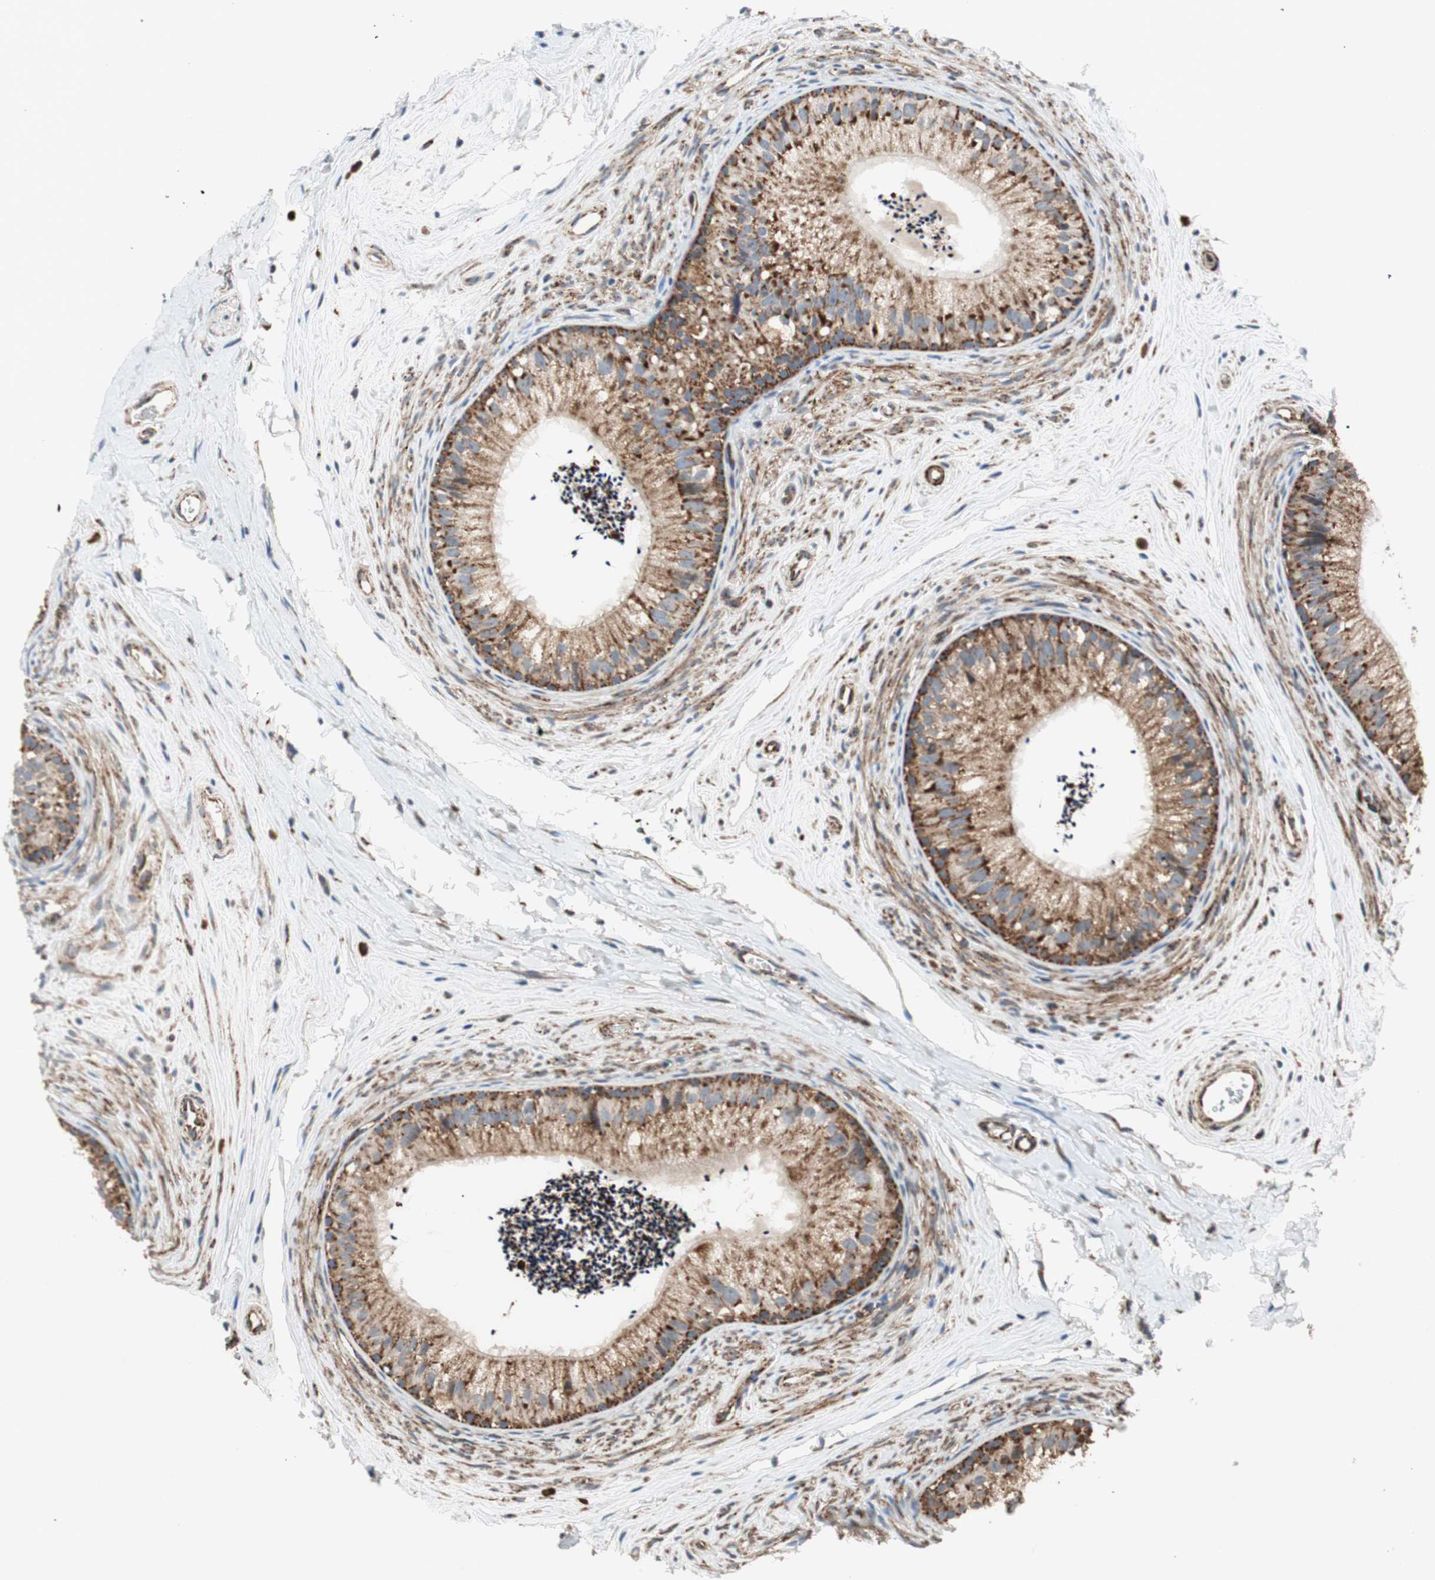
{"staining": {"intensity": "strong", "quantity": ">75%", "location": "cytoplasmic/membranous"}, "tissue": "epididymis", "cell_type": "Glandular cells", "image_type": "normal", "snomed": [{"axis": "morphology", "description": "Normal tissue, NOS"}, {"axis": "topography", "description": "Epididymis"}], "caption": "This micrograph exhibits immunohistochemistry (IHC) staining of normal epididymis, with high strong cytoplasmic/membranous positivity in about >75% of glandular cells.", "gene": "AKAP1", "patient": {"sex": "male", "age": 56}}